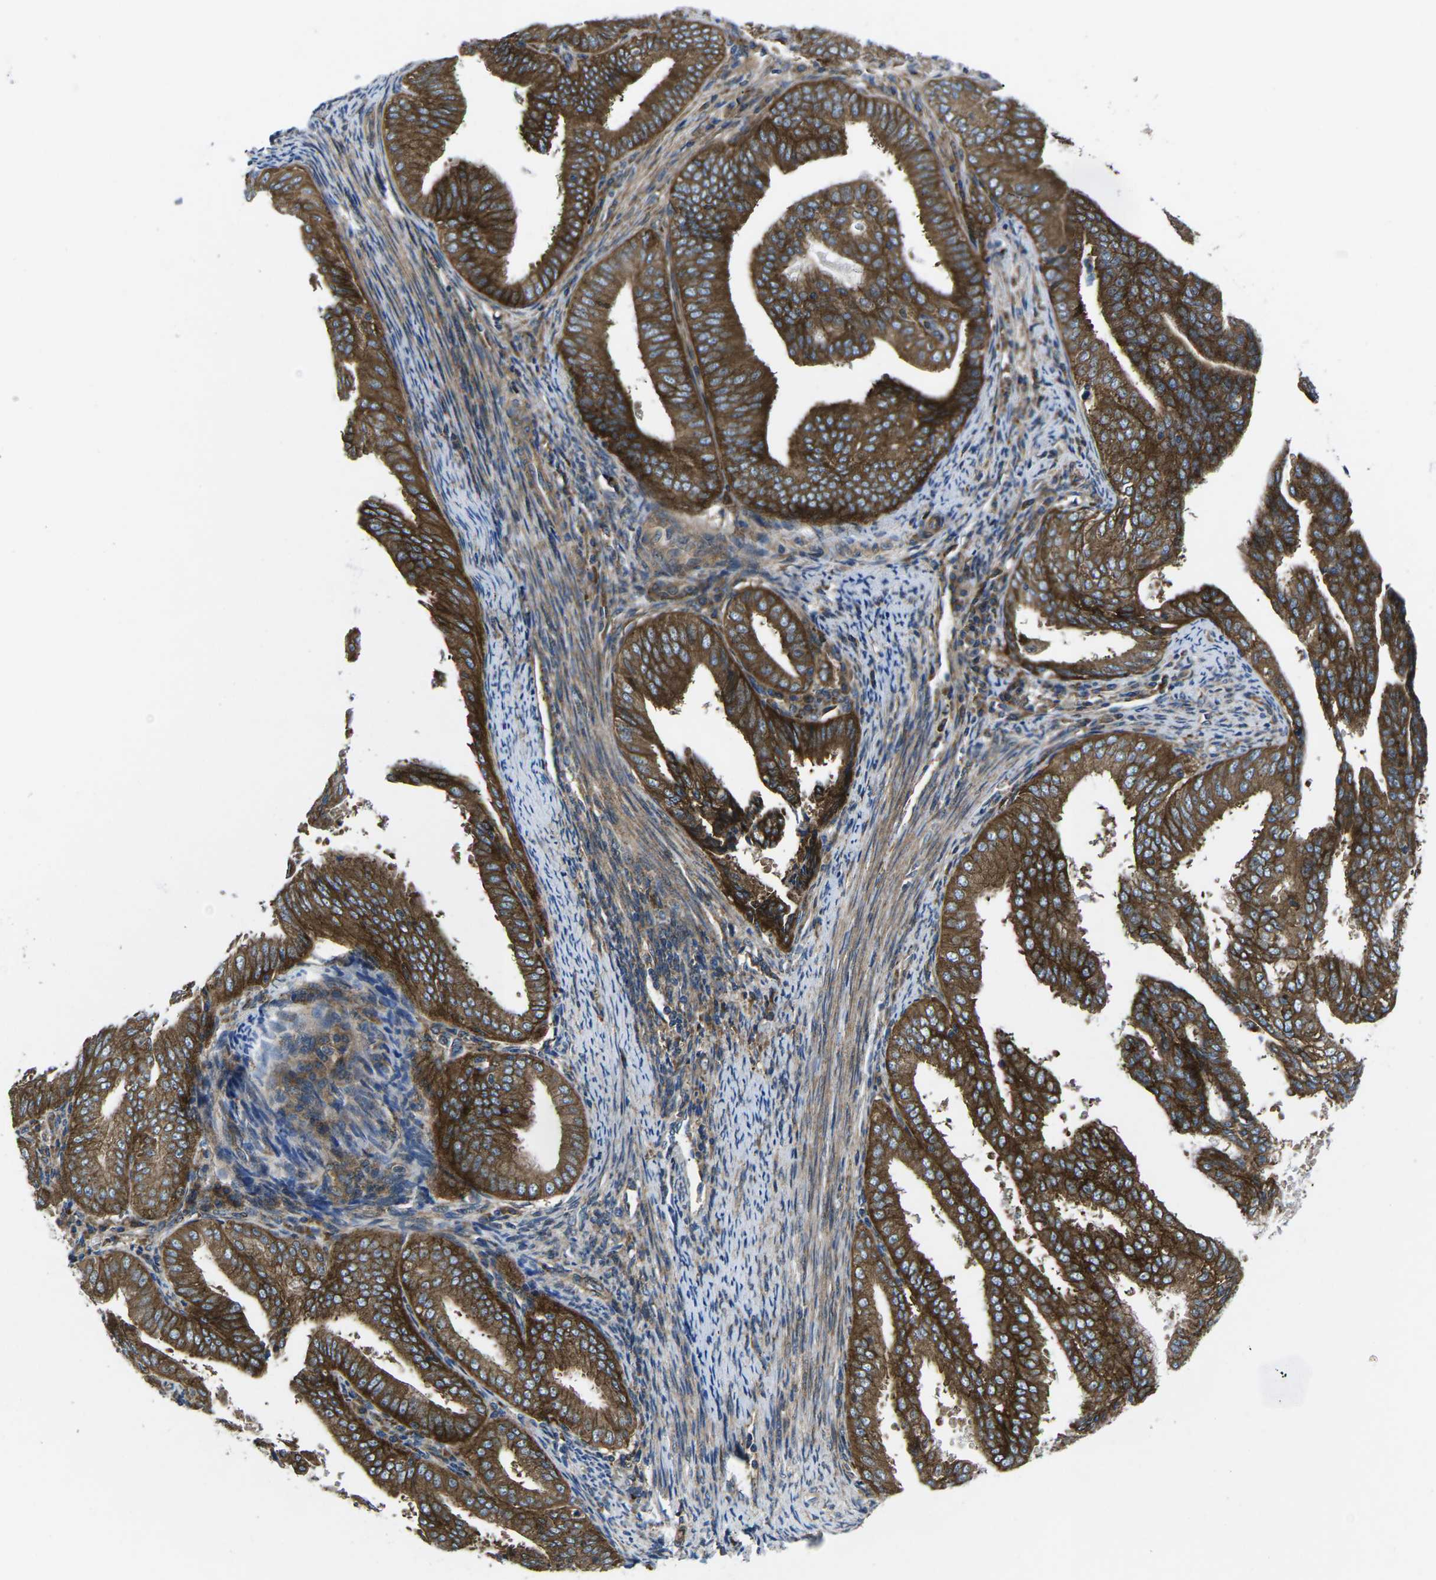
{"staining": {"intensity": "strong", "quantity": ">75%", "location": "cytoplasmic/membranous"}, "tissue": "endometrial cancer", "cell_type": "Tumor cells", "image_type": "cancer", "snomed": [{"axis": "morphology", "description": "Adenocarcinoma, NOS"}, {"axis": "topography", "description": "Endometrium"}], "caption": "The histopathology image shows a brown stain indicating the presence of a protein in the cytoplasmic/membranous of tumor cells in adenocarcinoma (endometrial).", "gene": "DLG1", "patient": {"sex": "female", "age": 58}}